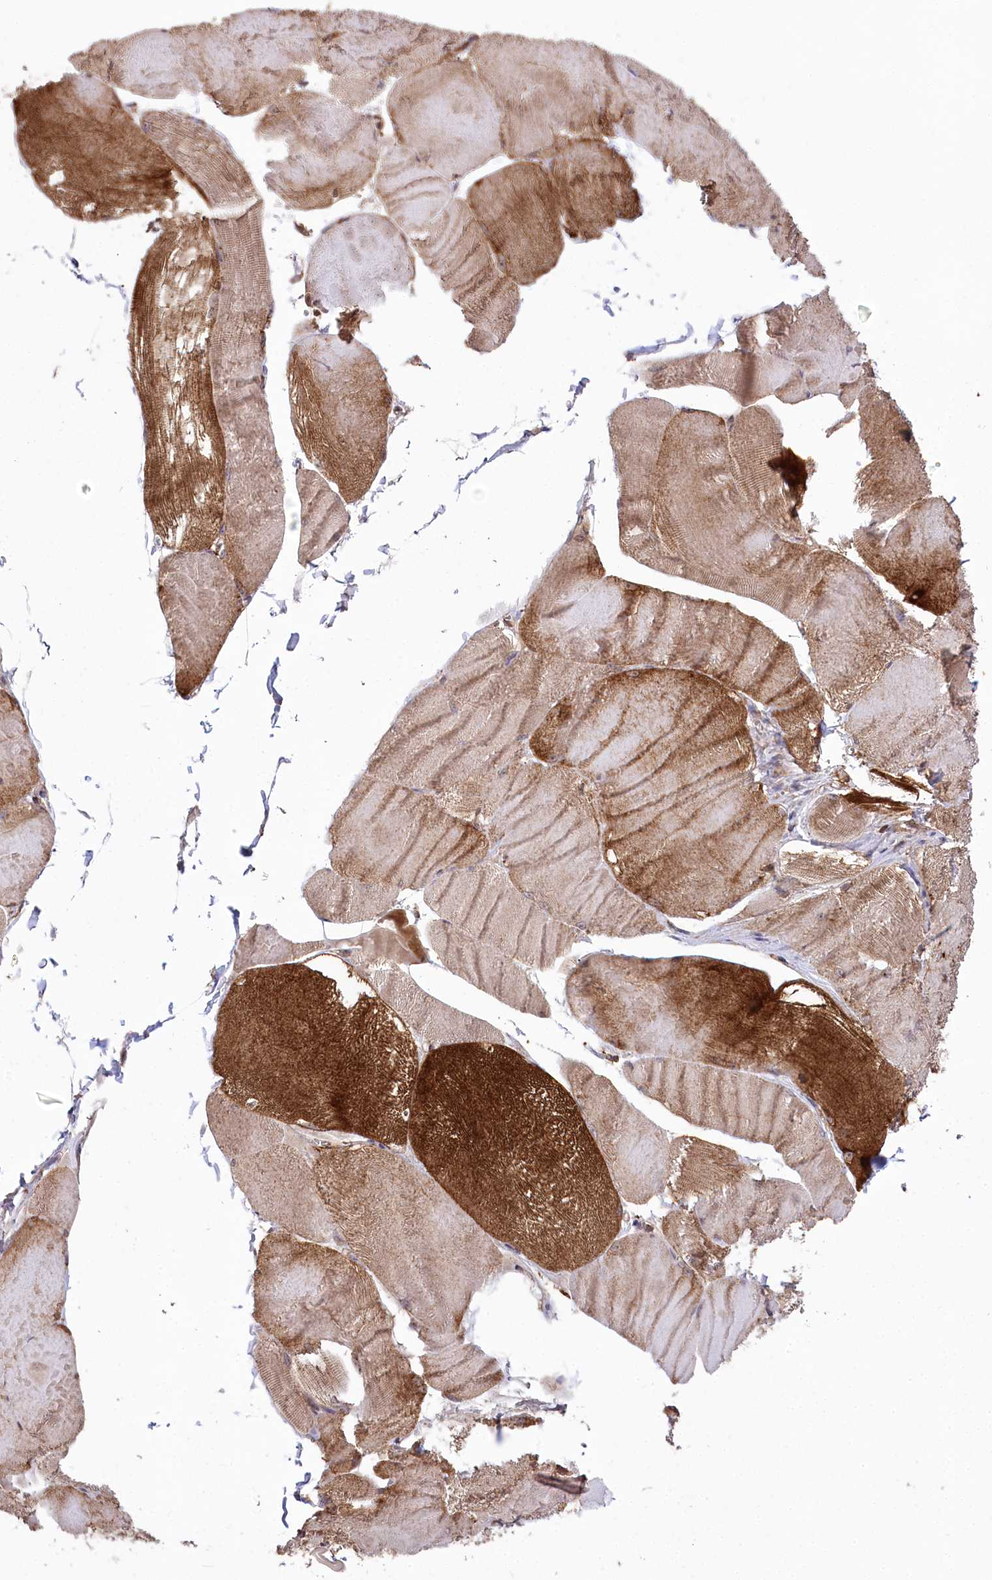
{"staining": {"intensity": "moderate", "quantity": ">75%", "location": "cytoplasmic/membranous"}, "tissue": "skeletal muscle", "cell_type": "Myocytes", "image_type": "normal", "snomed": [{"axis": "morphology", "description": "Normal tissue, NOS"}, {"axis": "morphology", "description": "Basal cell carcinoma"}, {"axis": "topography", "description": "Skeletal muscle"}], "caption": "Skeletal muscle stained with DAB (3,3'-diaminobenzidine) immunohistochemistry reveals medium levels of moderate cytoplasmic/membranous positivity in about >75% of myocytes. (DAB IHC with brightfield microscopy, high magnification).", "gene": "CCDC91", "patient": {"sex": "female", "age": 64}}